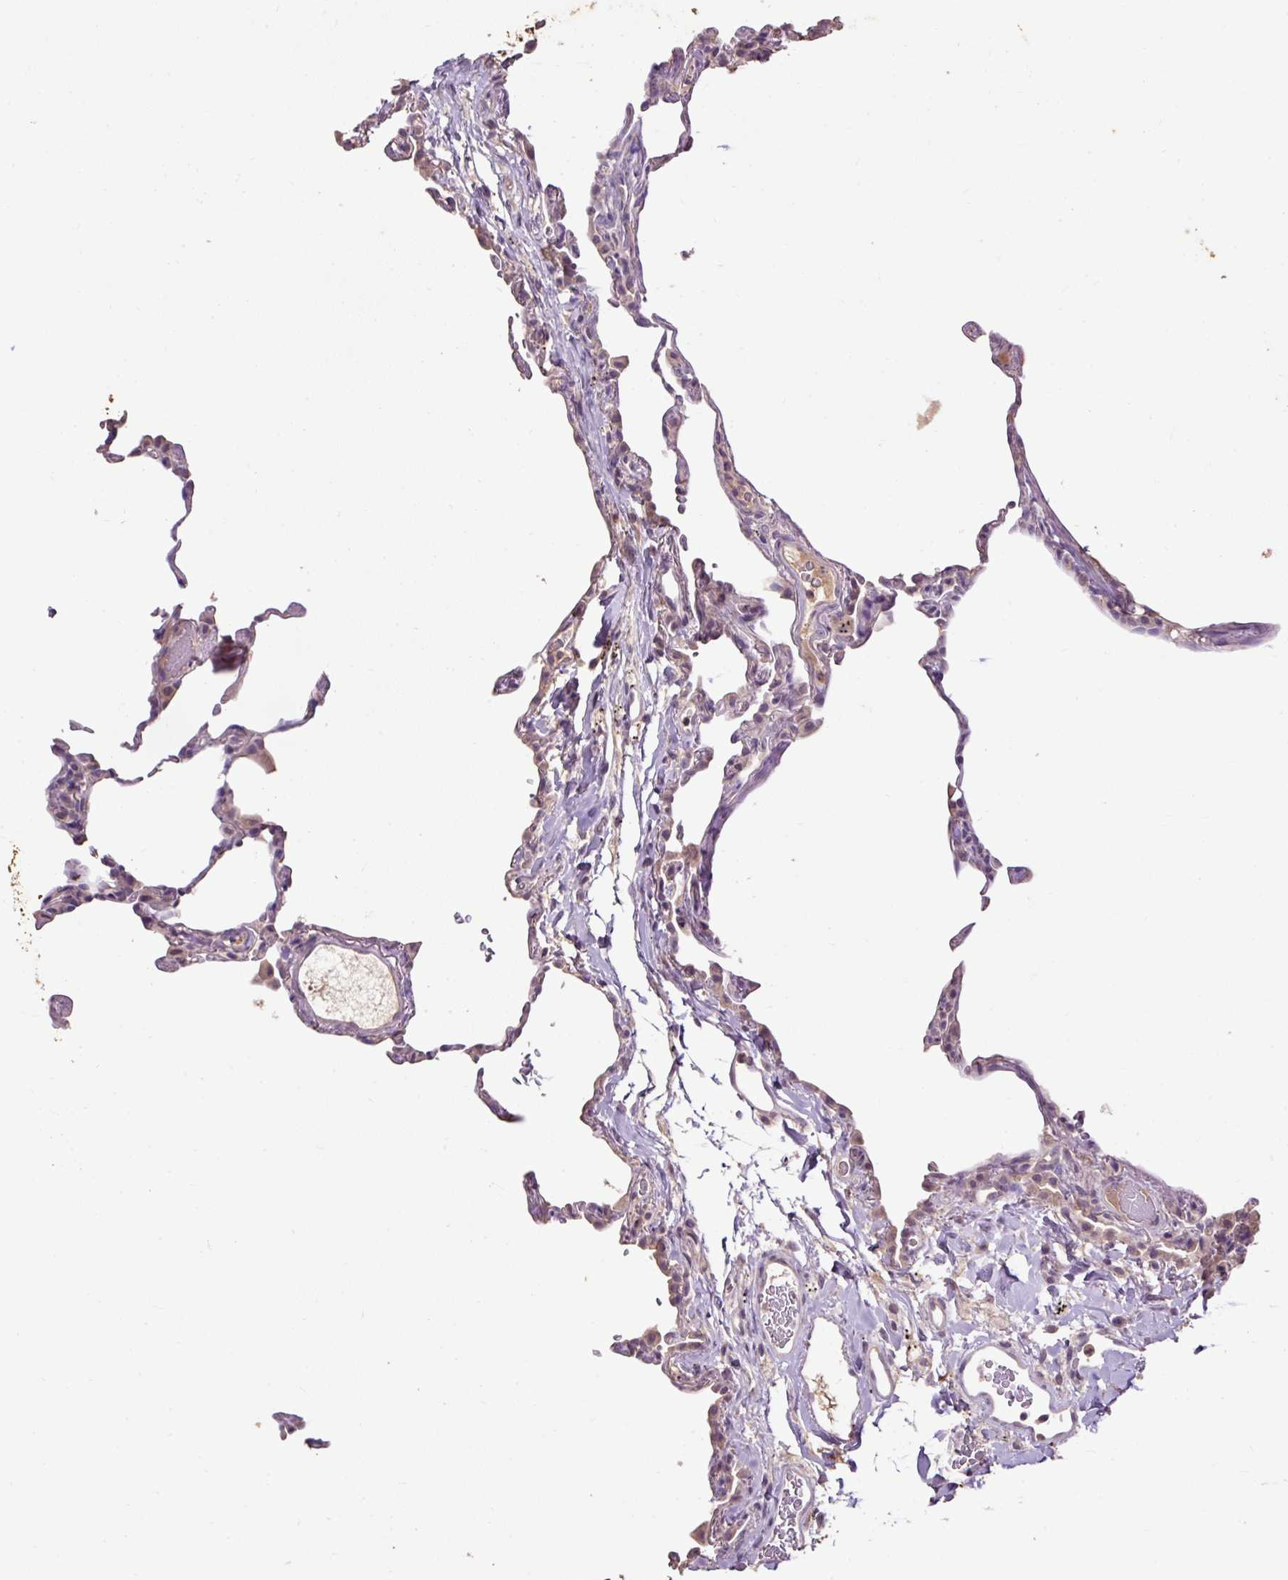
{"staining": {"intensity": "weak", "quantity": "25%-75%", "location": "cytoplasmic/membranous"}, "tissue": "lung", "cell_type": "Alveolar cells", "image_type": "normal", "snomed": [{"axis": "morphology", "description": "Normal tissue, NOS"}, {"axis": "topography", "description": "Lung"}], "caption": "Protein expression analysis of unremarkable lung reveals weak cytoplasmic/membranous positivity in about 25%-75% of alveolar cells.", "gene": "LRTM2", "patient": {"sex": "female", "age": 57}}